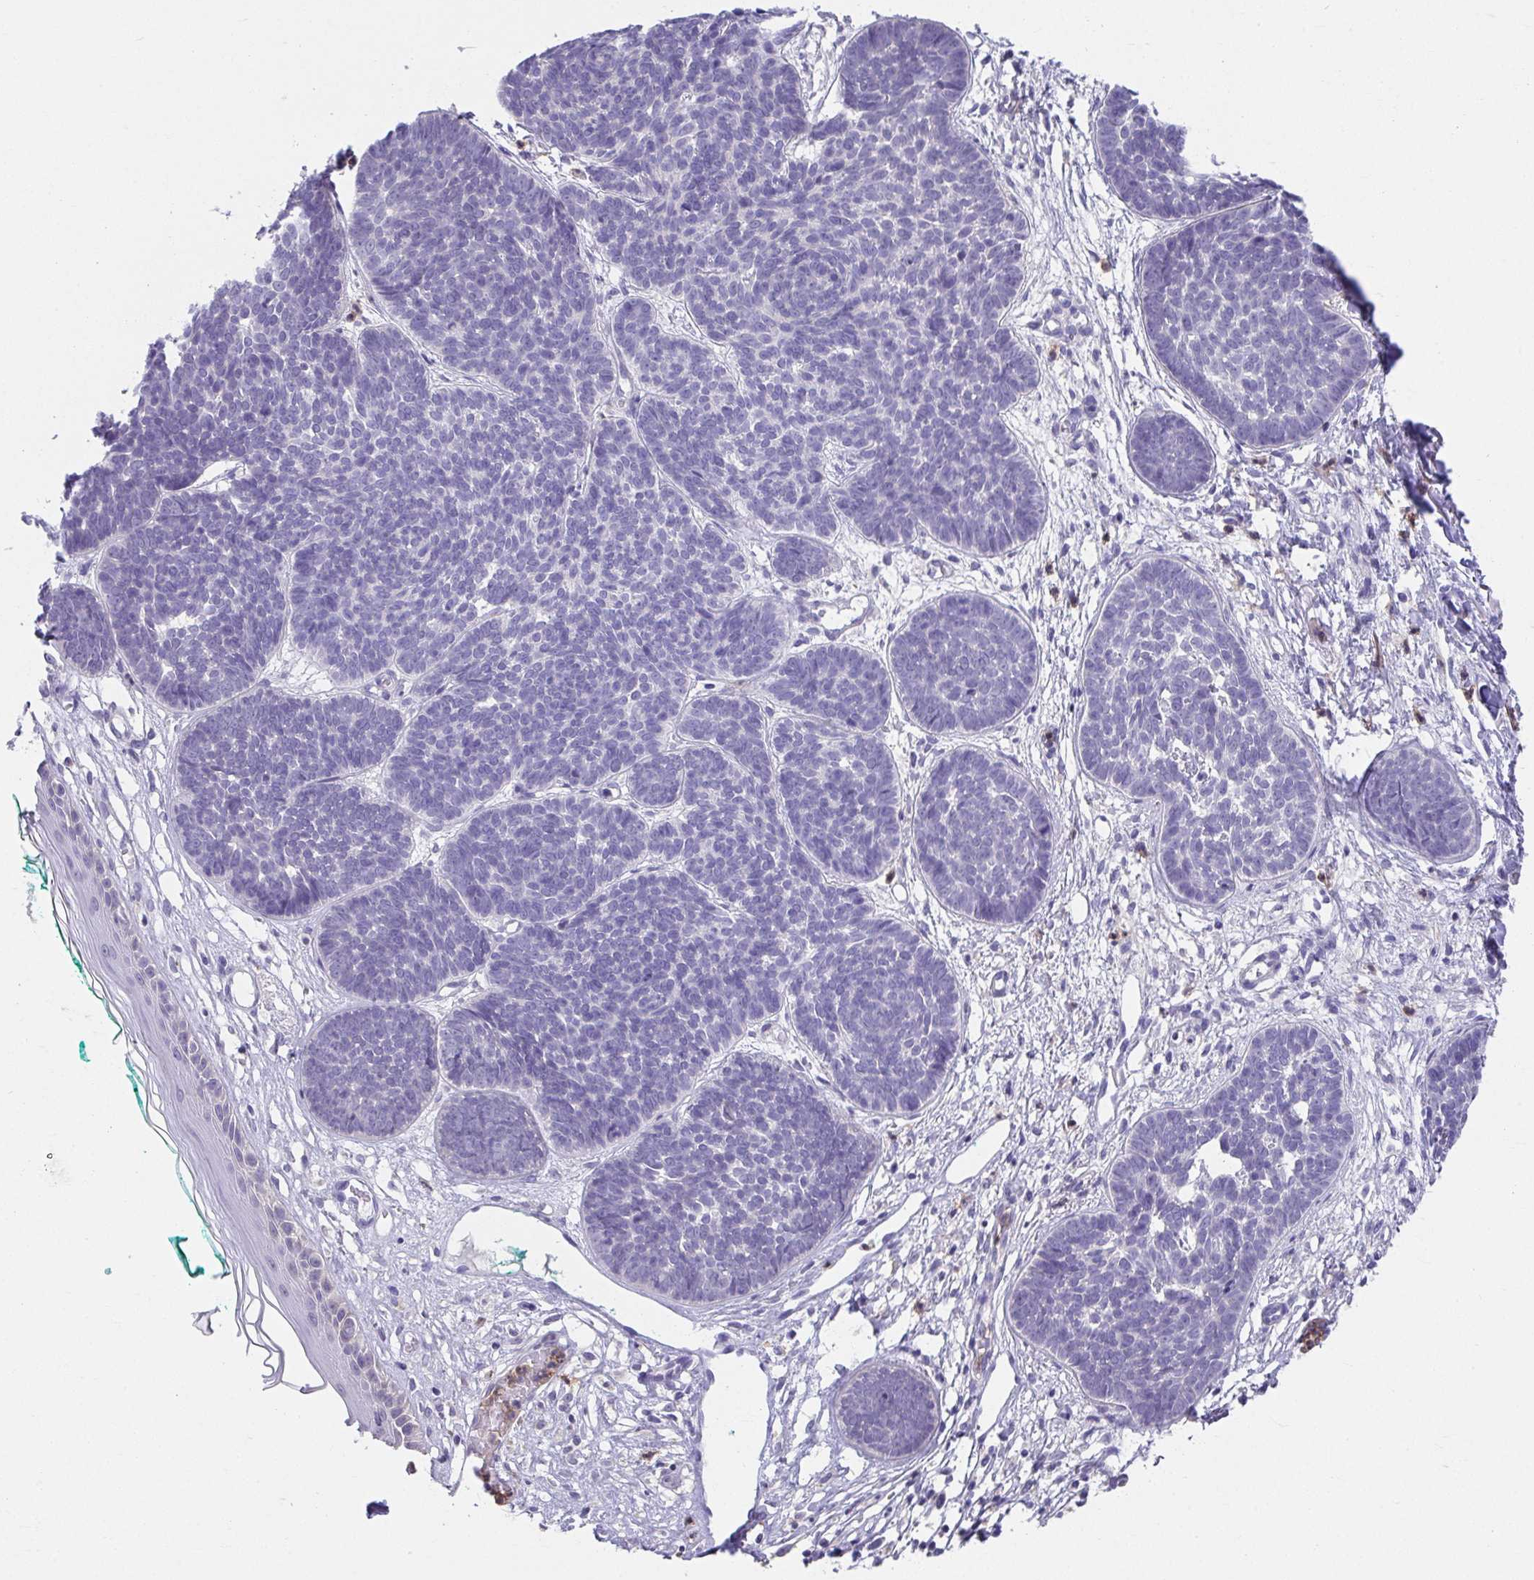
{"staining": {"intensity": "negative", "quantity": "none", "location": "none"}, "tissue": "skin cancer", "cell_type": "Tumor cells", "image_type": "cancer", "snomed": [{"axis": "morphology", "description": "Basal cell carcinoma"}, {"axis": "topography", "description": "Skin"}, {"axis": "topography", "description": "Skin of neck"}, {"axis": "topography", "description": "Skin of shoulder"}, {"axis": "topography", "description": "Skin of back"}], "caption": "Micrograph shows no significant protein staining in tumor cells of basal cell carcinoma (skin). (Brightfield microscopy of DAB immunohistochemistry at high magnification).", "gene": "CXCR1", "patient": {"sex": "male", "age": 80}}